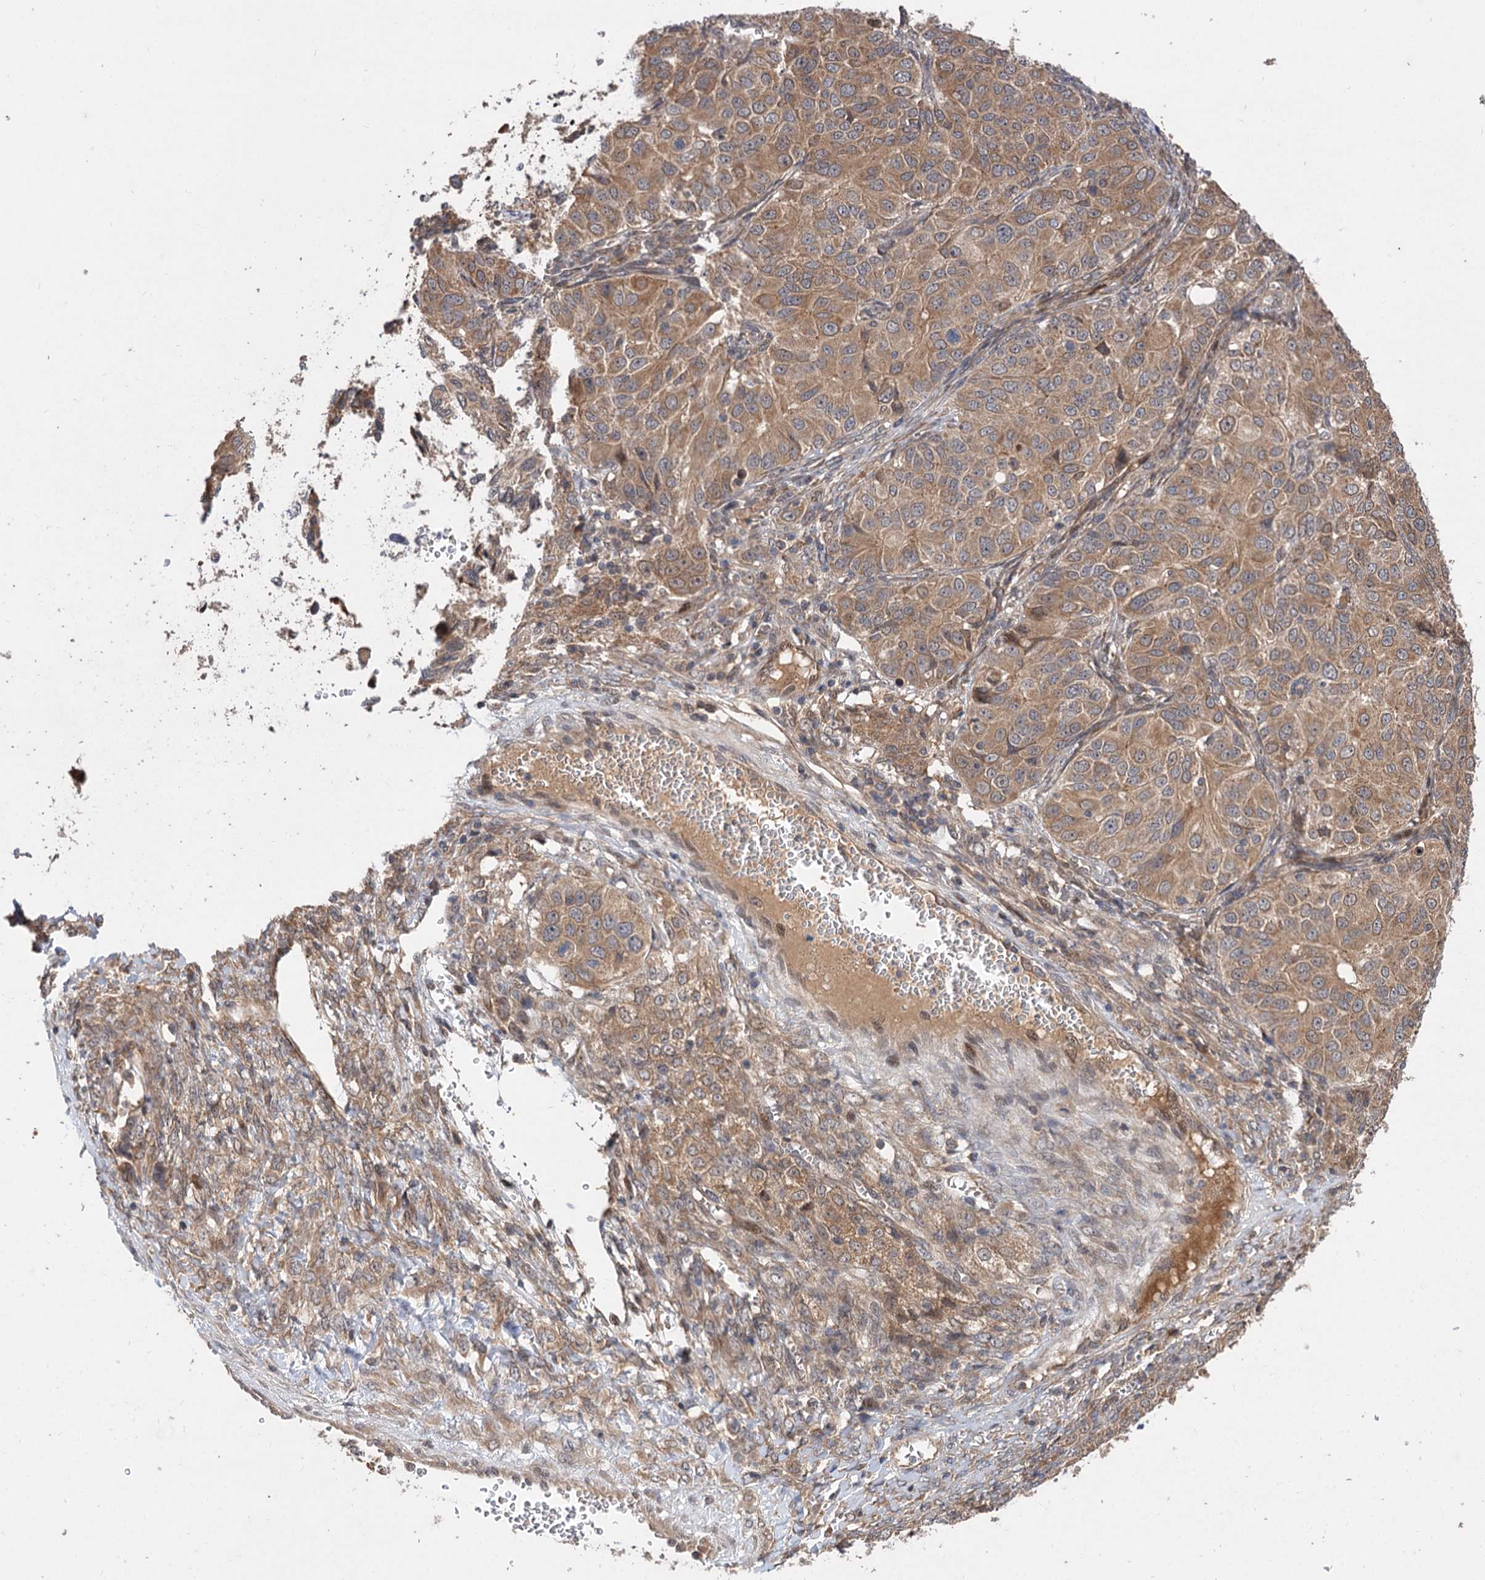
{"staining": {"intensity": "moderate", "quantity": ">75%", "location": "cytoplasmic/membranous"}, "tissue": "ovarian cancer", "cell_type": "Tumor cells", "image_type": "cancer", "snomed": [{"axis": "morphology", "description": "Carcinoma, endometroid"}, {"axis": "topography", "description": "Ovary"}], "caption": "IHC (DAB) staining of ovarian endometroid carcinoma reveals moderate cytoplasmic/membranous protein expression in approximately >75% of tumor cells.", "gene": "FBXW8", "patient": {"sex": "female", "age": 51}}